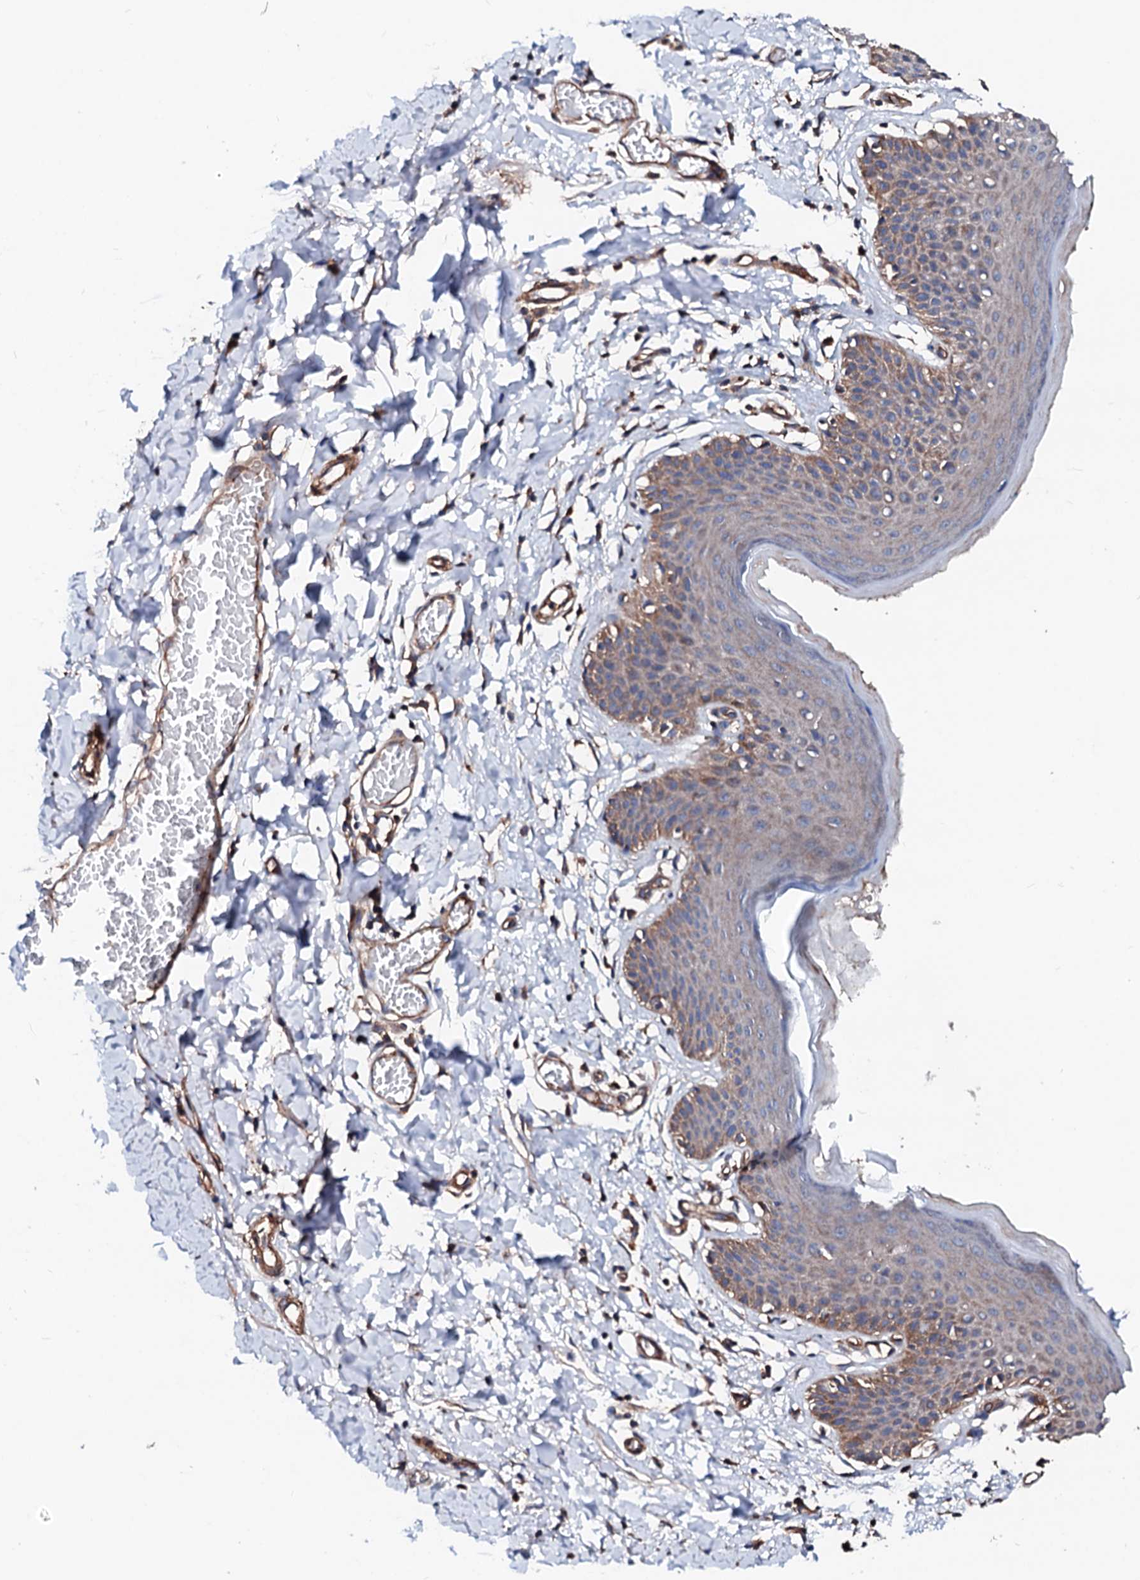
{"staining": {"intensity": "moderate", "quantity": "25%-75%", "location": "cytoplasmic/membranous"}, "tissue": "skin", "cell_type": "Epidermal cells", "image_type": "normal", "snomed": [{"axis": "morphology", "description": "Normal tissue, NOS"}, {"axis": "topography", "description": "Vulva"}], "caption": "Protein staining of benign skin demonstrates moderate cytoplasmic/membranous expression in approximately 25%-75% of epidermal cells.", "gene": "TBCEL", "patient": {"sex": "female", "age": 66}}